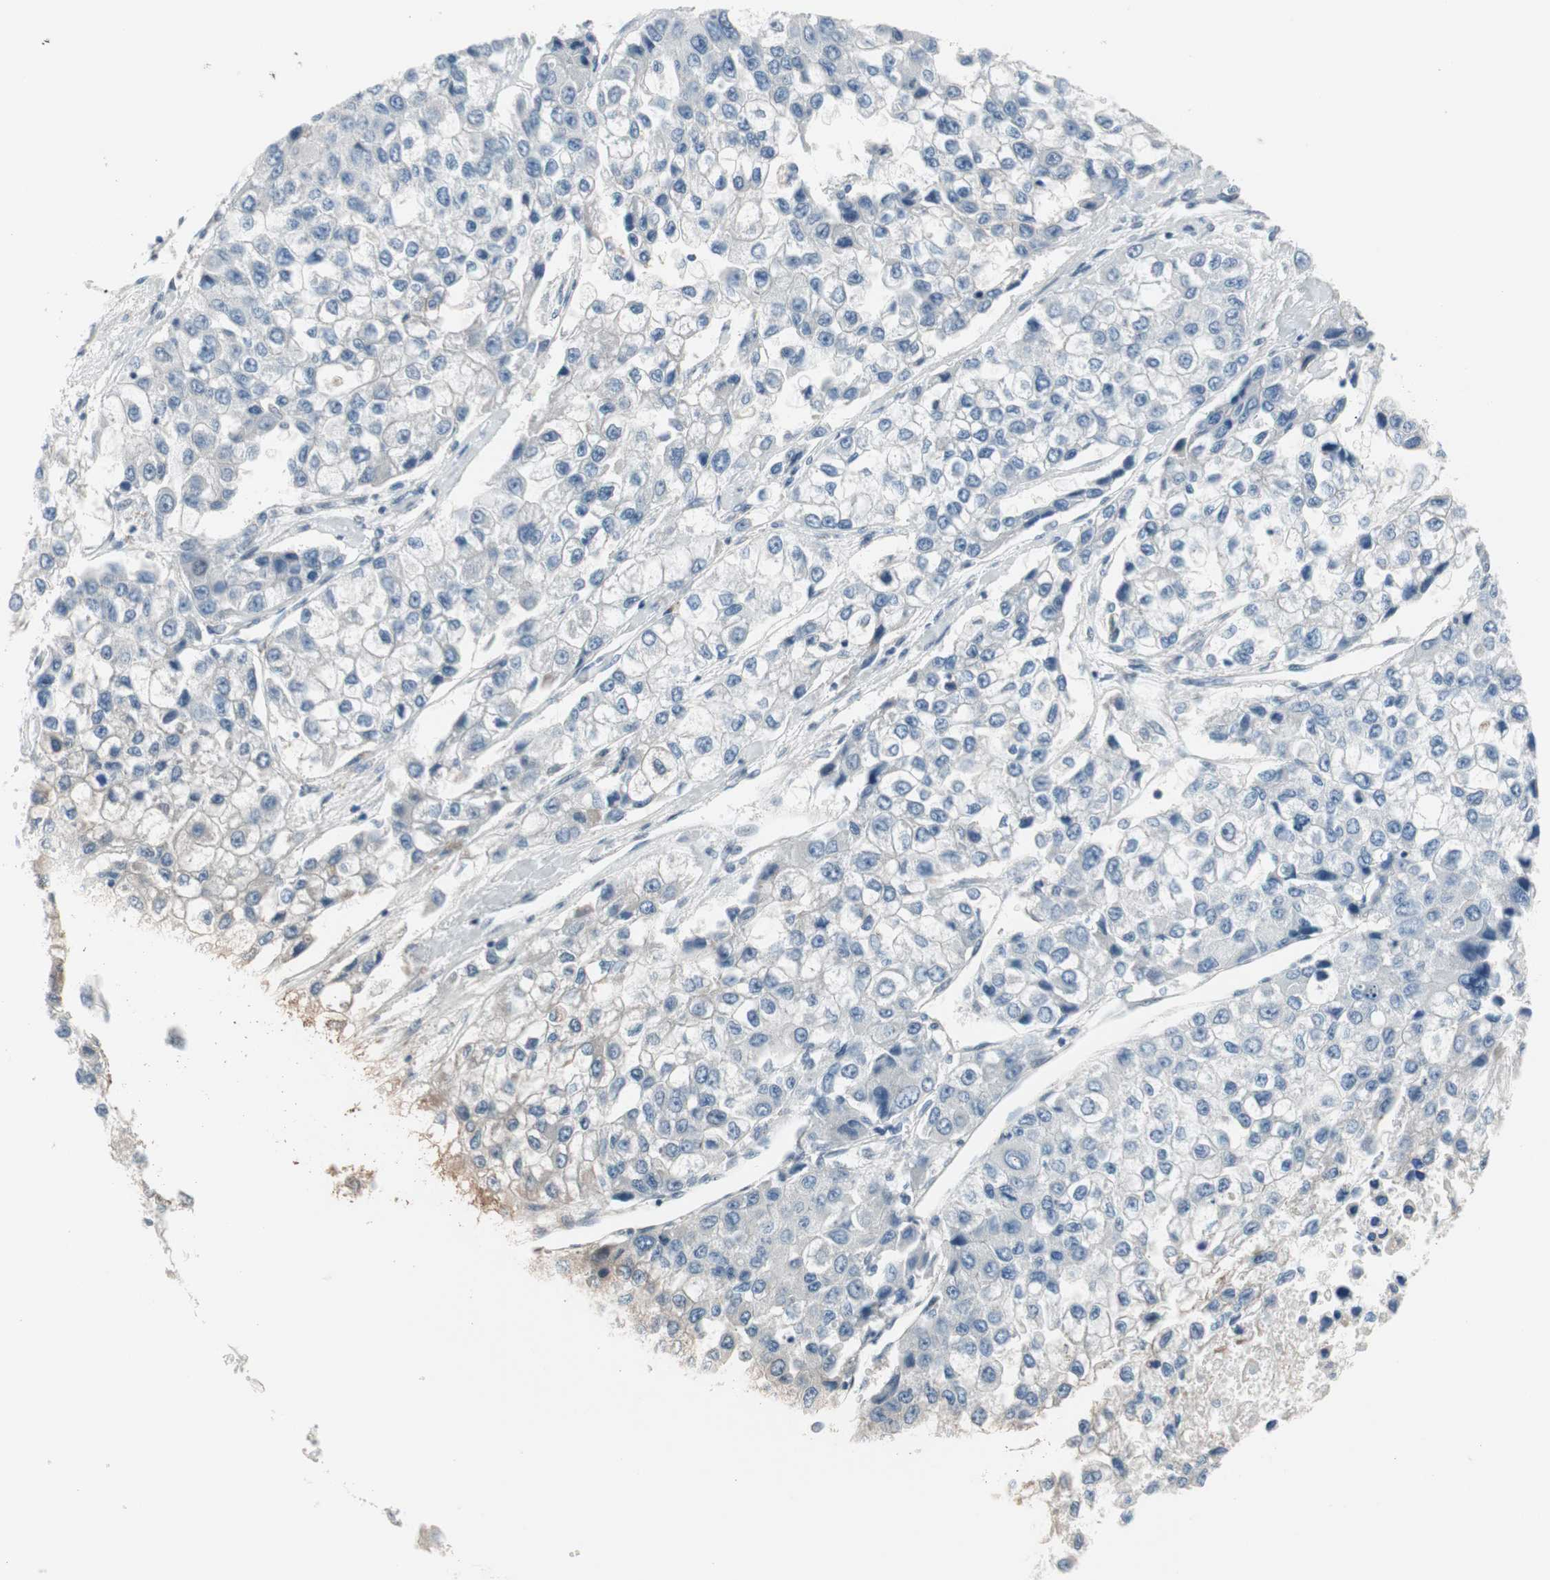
{"staining": {"intensity": "negative", "quantity": "none", "location": "none"}, "tissue": "liver cancer", "cell_type": "Tumor cells", "image_type": "cancer", "snomed": [{"axis": "morphology", "description": "Carcinoma, Hepatocellular, NOS"}, {"axis": "topography", "description": "Liver"}], "caption": "This is a photomicrograph of immunohistochemistry staining of hepatocellular carcinoma (liver), which shows no staining in tumor cells.", "gene": "CAND2", "patient": {"sex": "female", "age": 66}}